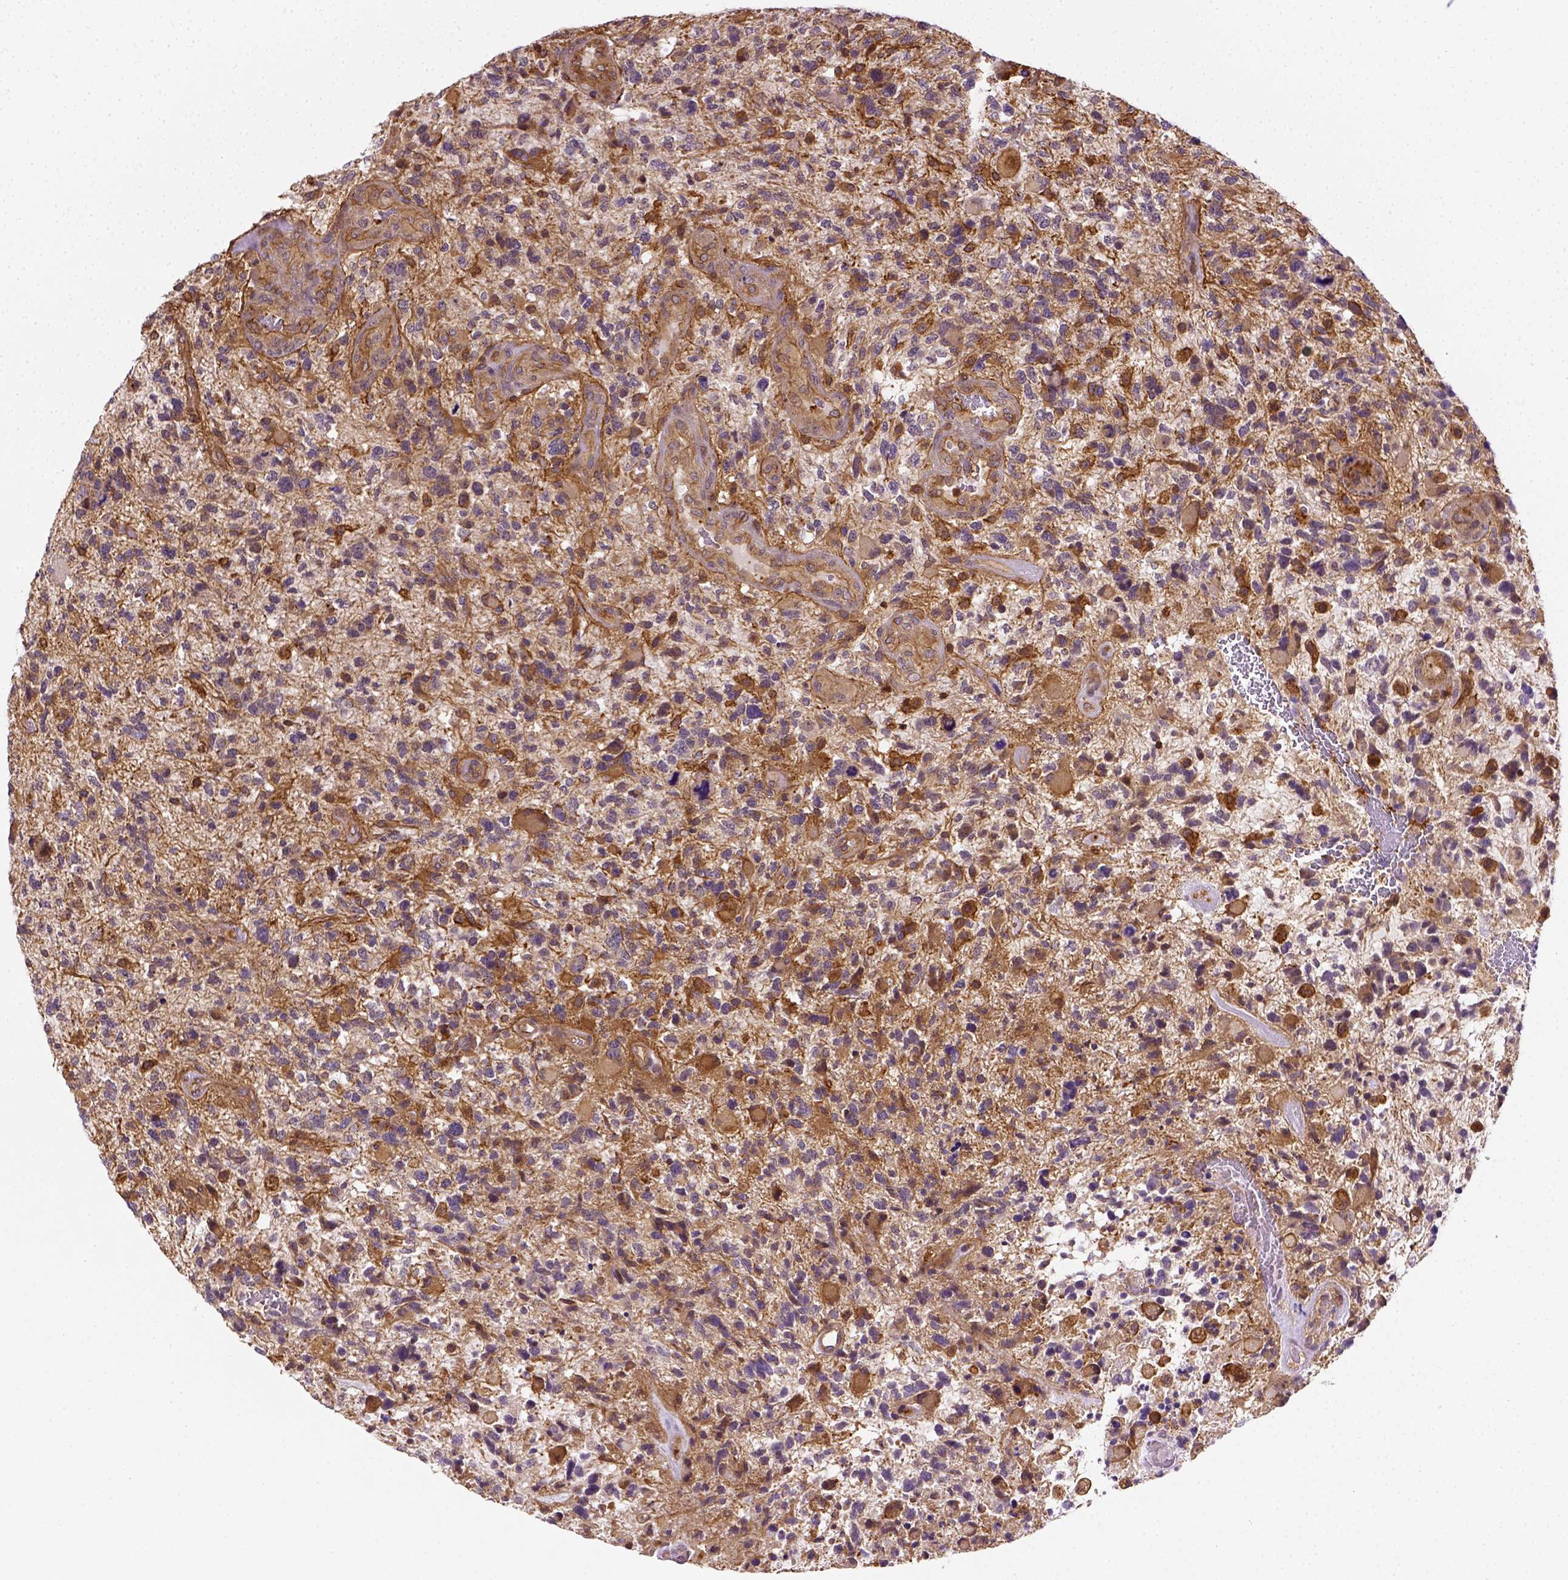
{"staining": {"intensity": "moderate", "quantity": ">75%", "location": "cytoplasmic/membranous"}, "tissue": "glioma", "cell_type": "Tumor cells", "image_type": "cancer", "snomed": [{"axis": "morphology", "description": "Glioma, malignant, High grade"}, {"axis": "topography", "description": "Brain"}], "caption": "Immunohistochemical staining of high-grade glioma (malignant) demonstrates moderate cytoplasmic/membranous protein positivity in about >75% of tumor cells. The protein is shown in brown color, while the nuclei are stained blue.", "gene": "MATK", "patient": {"sex": "female", "age": 71}}